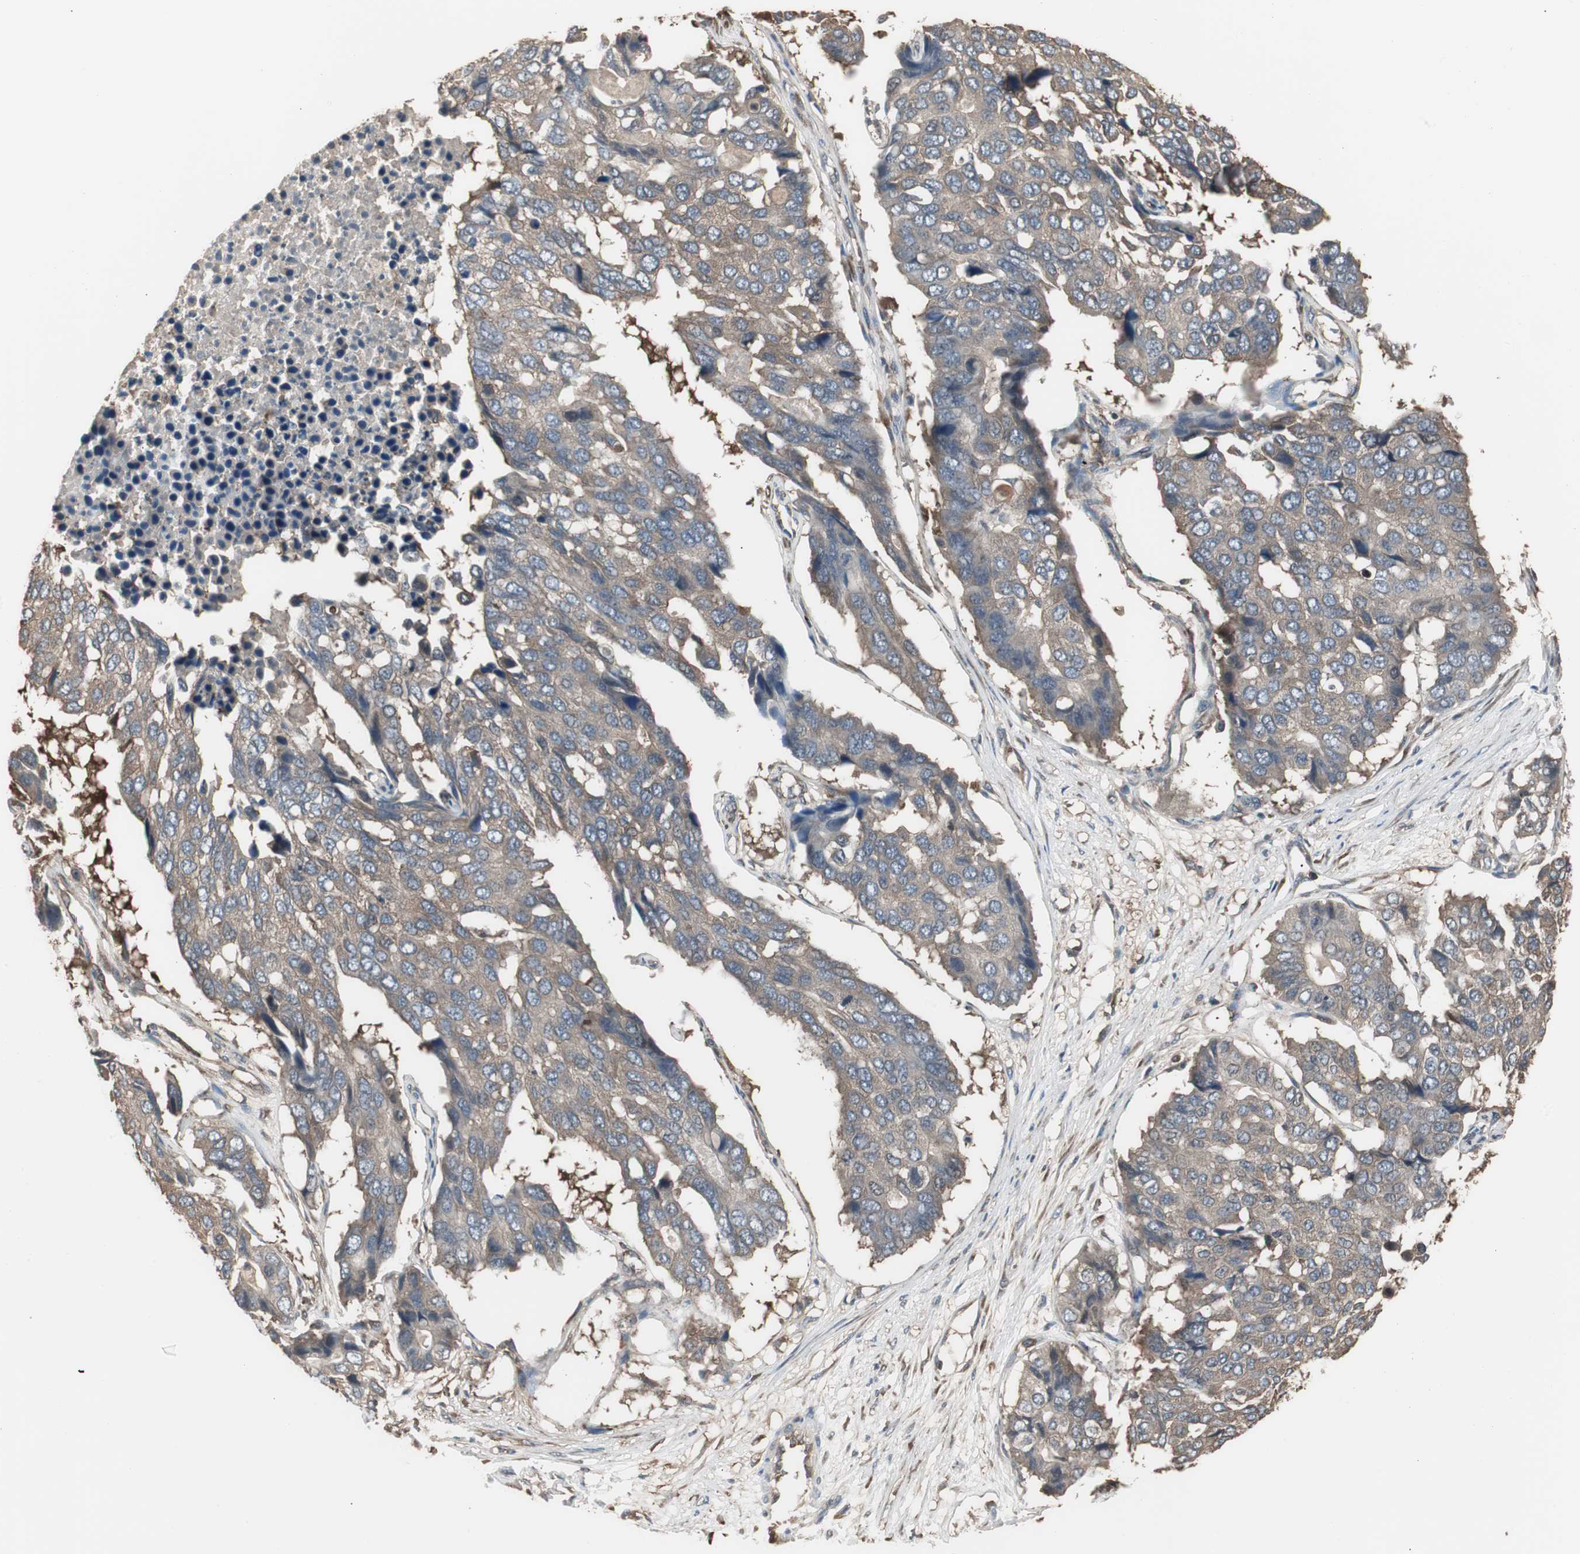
{"staining": {"intensity": "weak", "quantity": ">75%", "location": "cytoplasmic/membranous"}, "tissue": "pancreatic cancer", "cell_type": "Tumor cells", "image_type": "cancer", "snomed": [{"axis": "morphology", "description": "Adenocarcinoma, NOS"}, {"axis": "topography", "description": "Pancreas"}], "caption": "Immunohistochemical staining of pancreatic cancer (adenocarcinoma) demonstrates low levels of weak cytoplasmic/membranous positivity in about >75% of tumor cells.", "gene": "CAPNS1", "patient": {"sex": "male", "age": 50}}